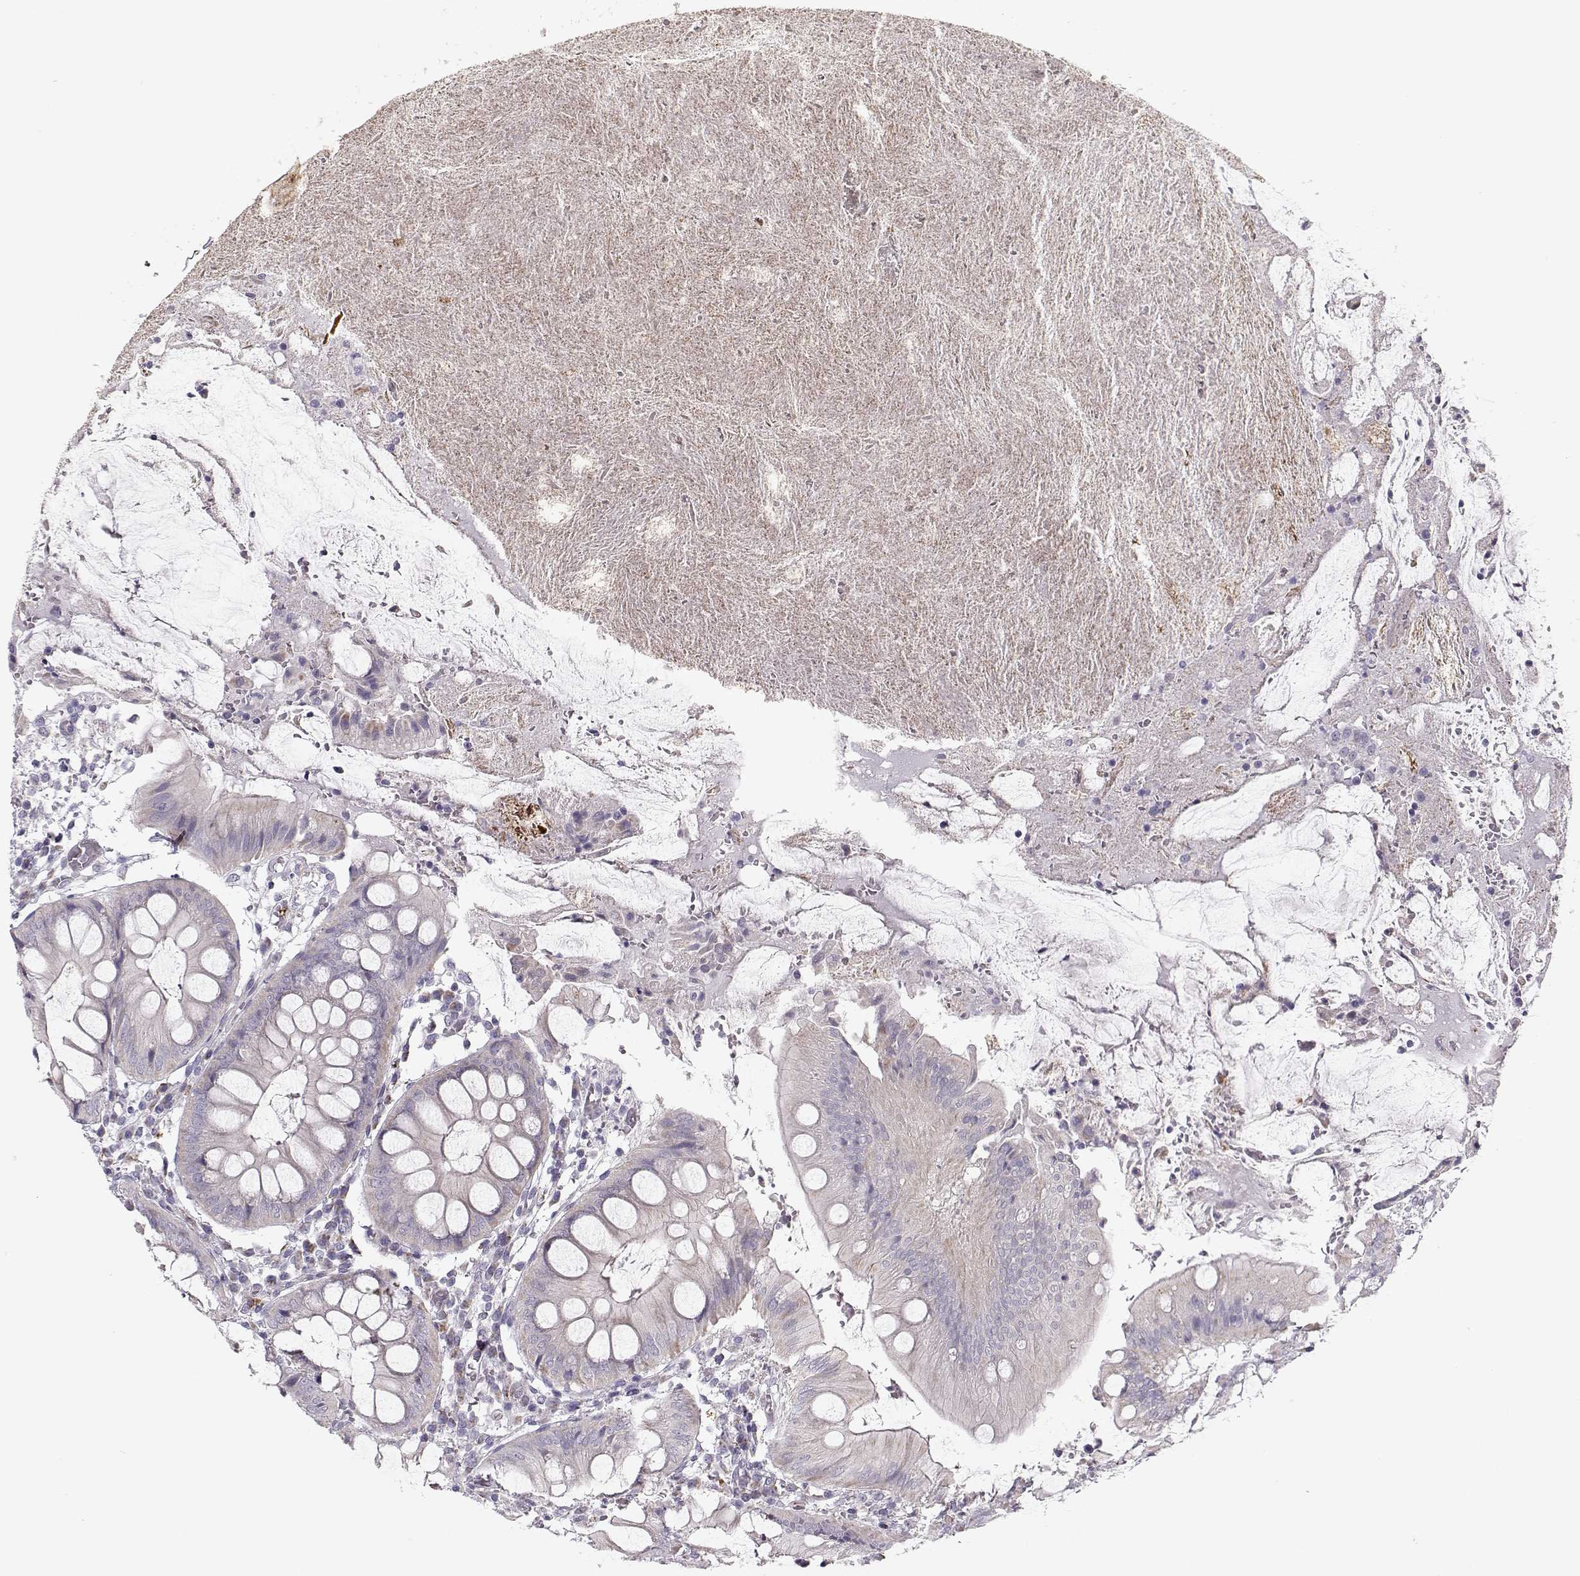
{"staining": {"intensity": "negative", "quantity": "none", "location": "none"}, "tissue": "appendix", "cell_type": "Glandular cells", "image_type": "normal", "snomed": [{"axis": "morphology", "description": "Normal tissue, NOS"}, {"axis": "morphology", "description": "Inflammation, NOS"}, {"axis": "topography", "description": "Appendix"}], "caption": "A histopathology image of appendix stained for a protein demonstrates no brown staining in glandular cells. (Immunohistochemistry (ihc), brightfield microscopy, high magnification).", "gene": "KLF17", "patient": {"sex": "male", "age": 16}}